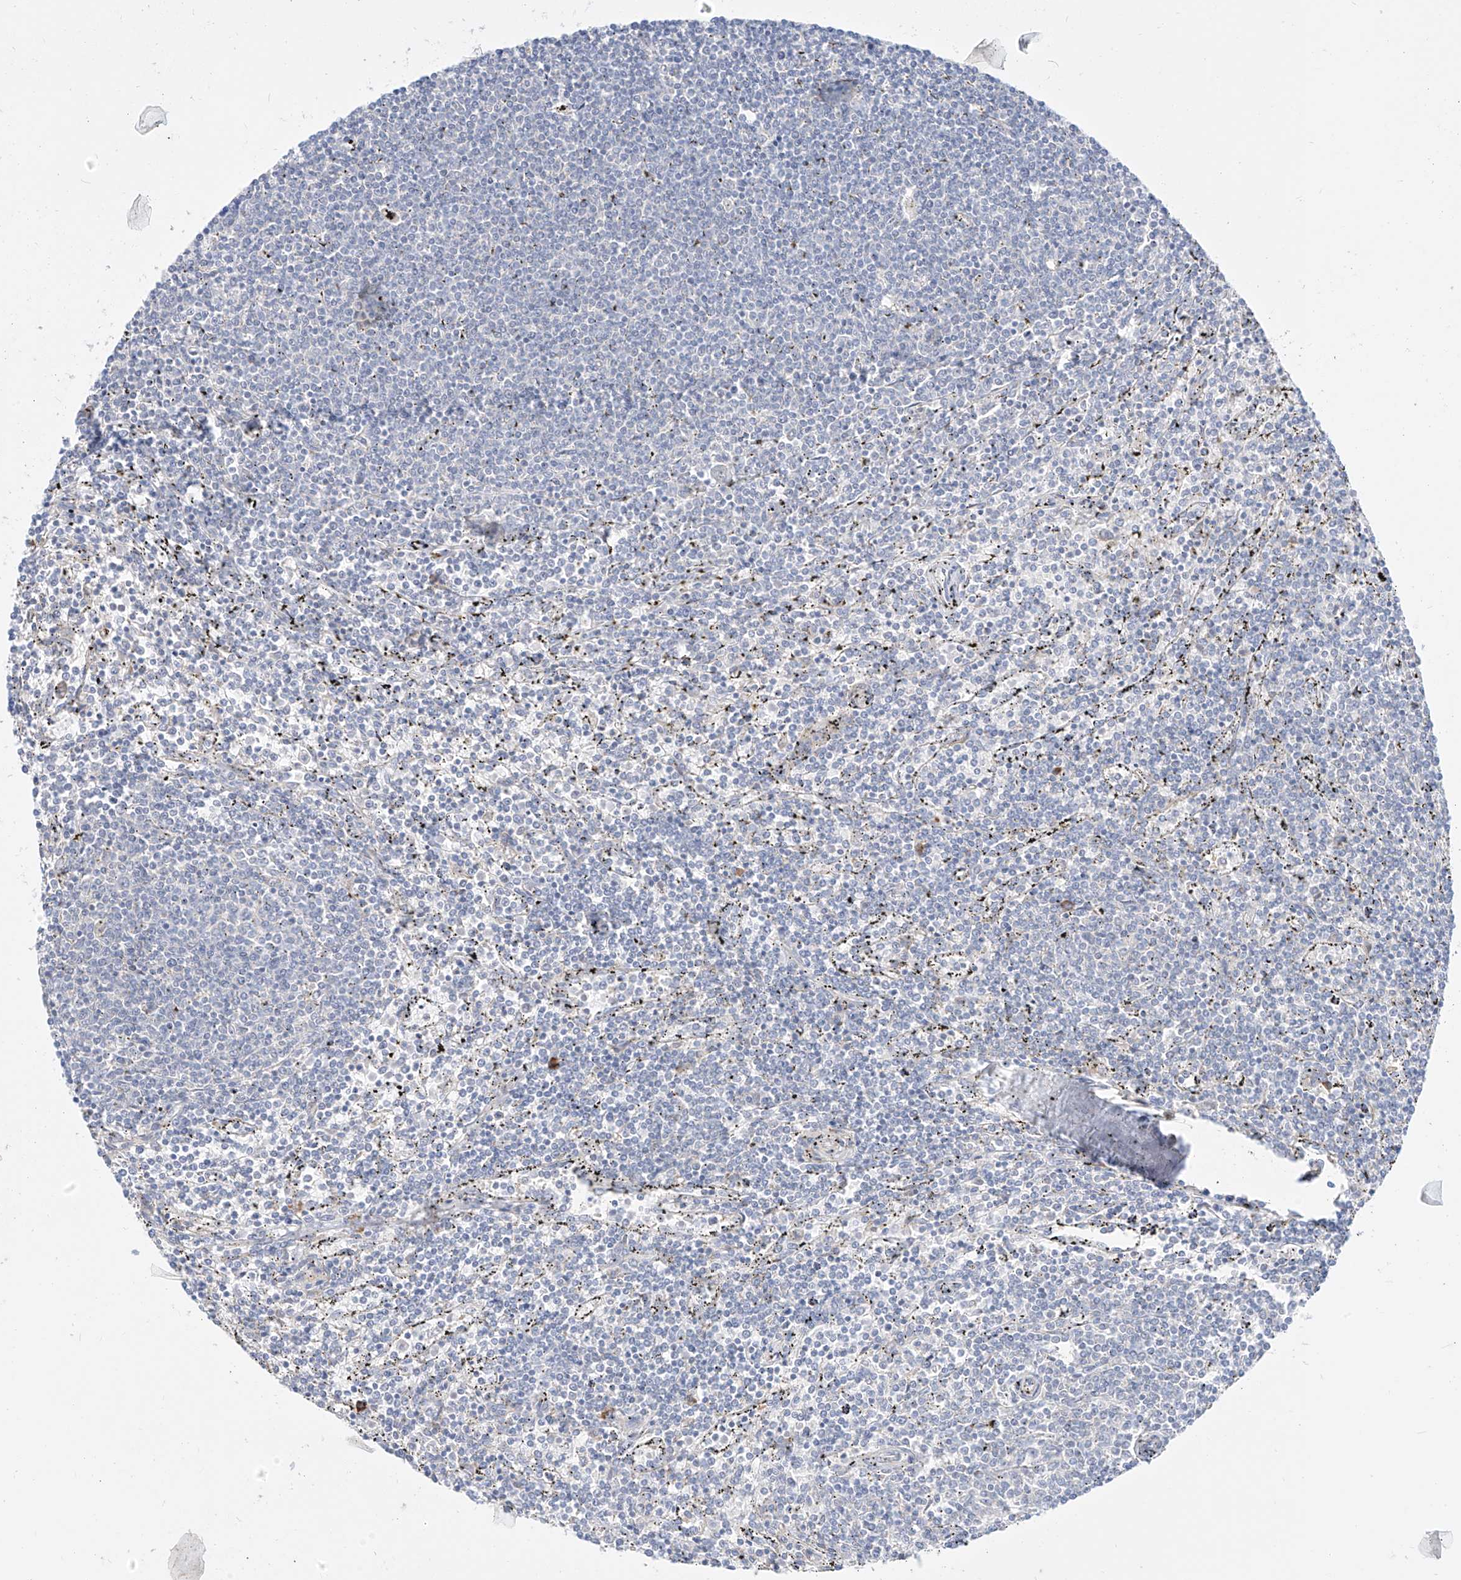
{"staining": {"intensity": "negative", "quantity": "none", "location": "none"}, "tissue": "lymphoma", "cell_type": "Tumor cells", "image_type": "cancer", "snomed": [{"axis": "morphology", "description": "Malignant lymphoma, non-Hodgkin's type, Low grade"}, {"axis": "topography", "description": "Spleen"}], "caption": "IHC of human lymphoma reveals no expression in tumor cells.", "gene": "SYTL3", "patient": {"sex": "female", "age": 50}}